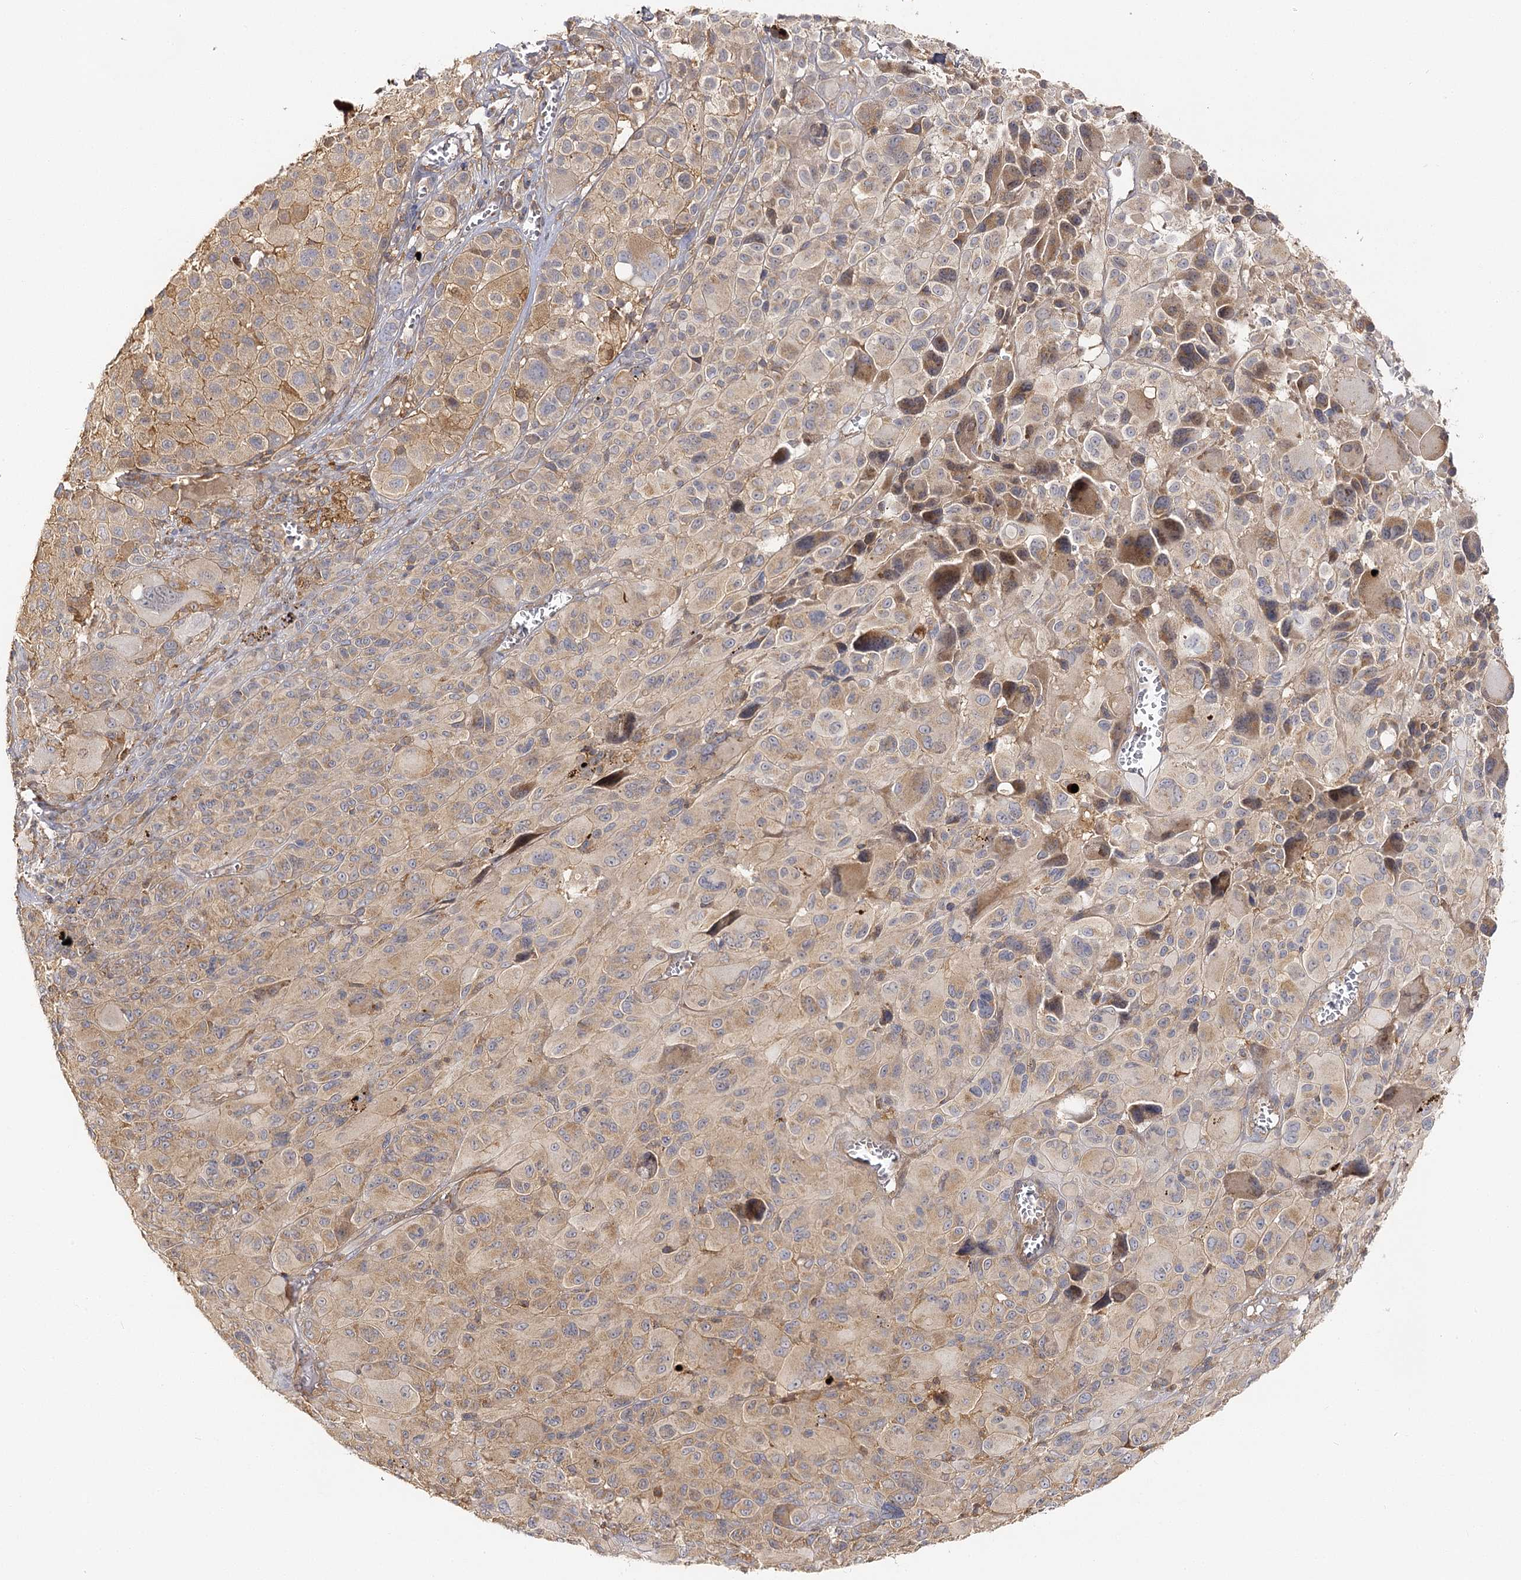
{"staining": {"intensity": "weak", "quantity": "25%-75%", "location": "cytoplasmic/membranous"}, "tissue": "melanoma", "cell_type": "Tumor cells", "image_type": "cancer", "snomed": [{"axis": "morphology", "description": "Malignant melanoma, NOS"}, {"axis": "topography", "description": "Skin of trunk"}], "caption": "IHC micrograph of human malignant melanoma stained for a protein (brown), which demonstrates low levels of weak cytoplasmic/membranous expression in about 25%-75% of tumor cells.", "gene": "SEC24B", "patient": {"sex": "male", "age": 71}}